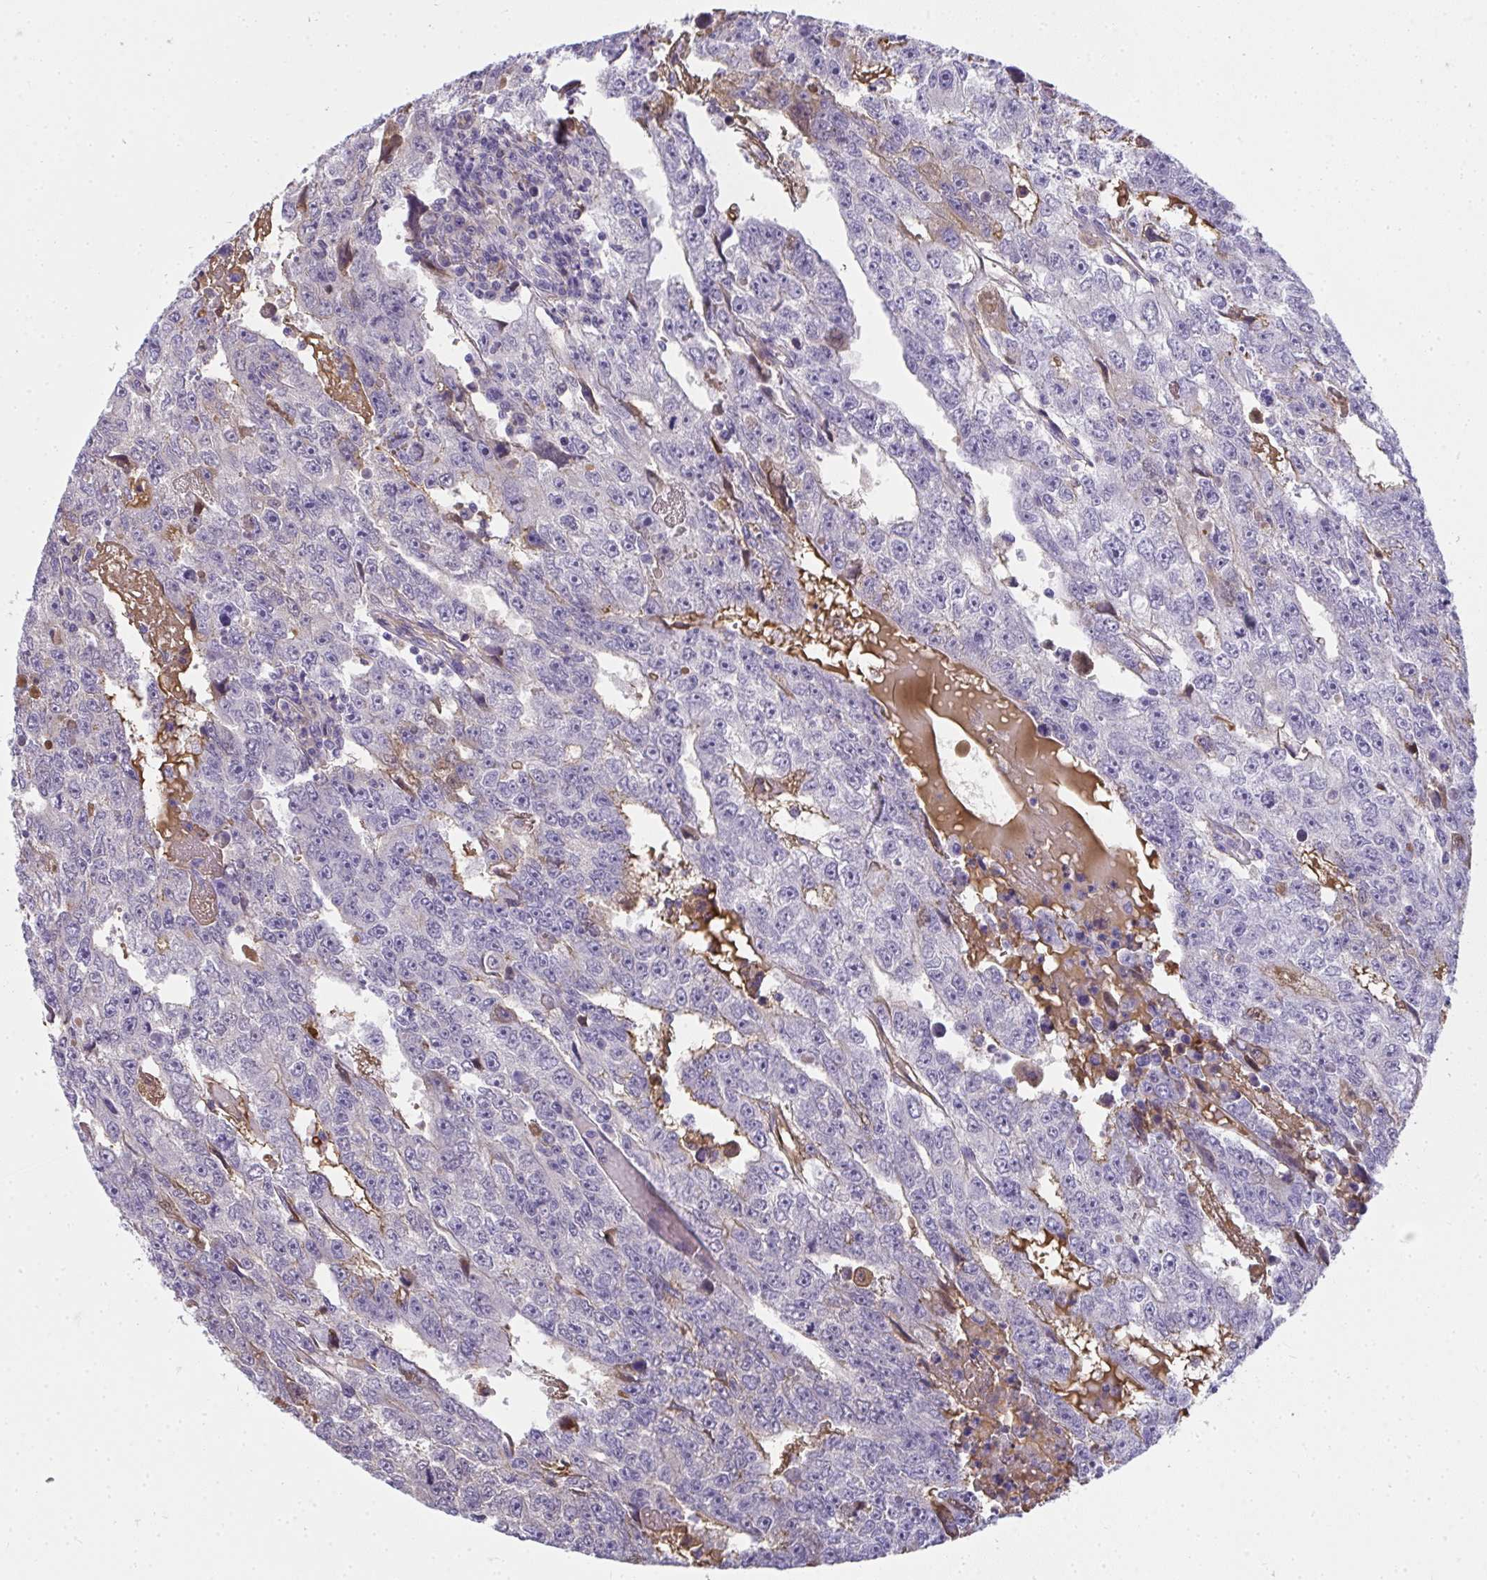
{"staining": {"intensity": "negative", "quantity": "none", "location": "none"}, "tissue": "testis cancer", "cell_type": "Tumor cells", "image_type": "cancer", "snomed": [{"axis": "morphology", "description": "Carcinoma, Embryonal, NOS"}, {"axis": "topography", "description": "Testis"}], "caption": "Photomicrograph shows no significant protein expression in tumor cells of embryonal carcinoma (testis). Nuclei are stained in blue.", "gene": "ZSWIM3", "patient": {"sex": "male", "age": 20}}